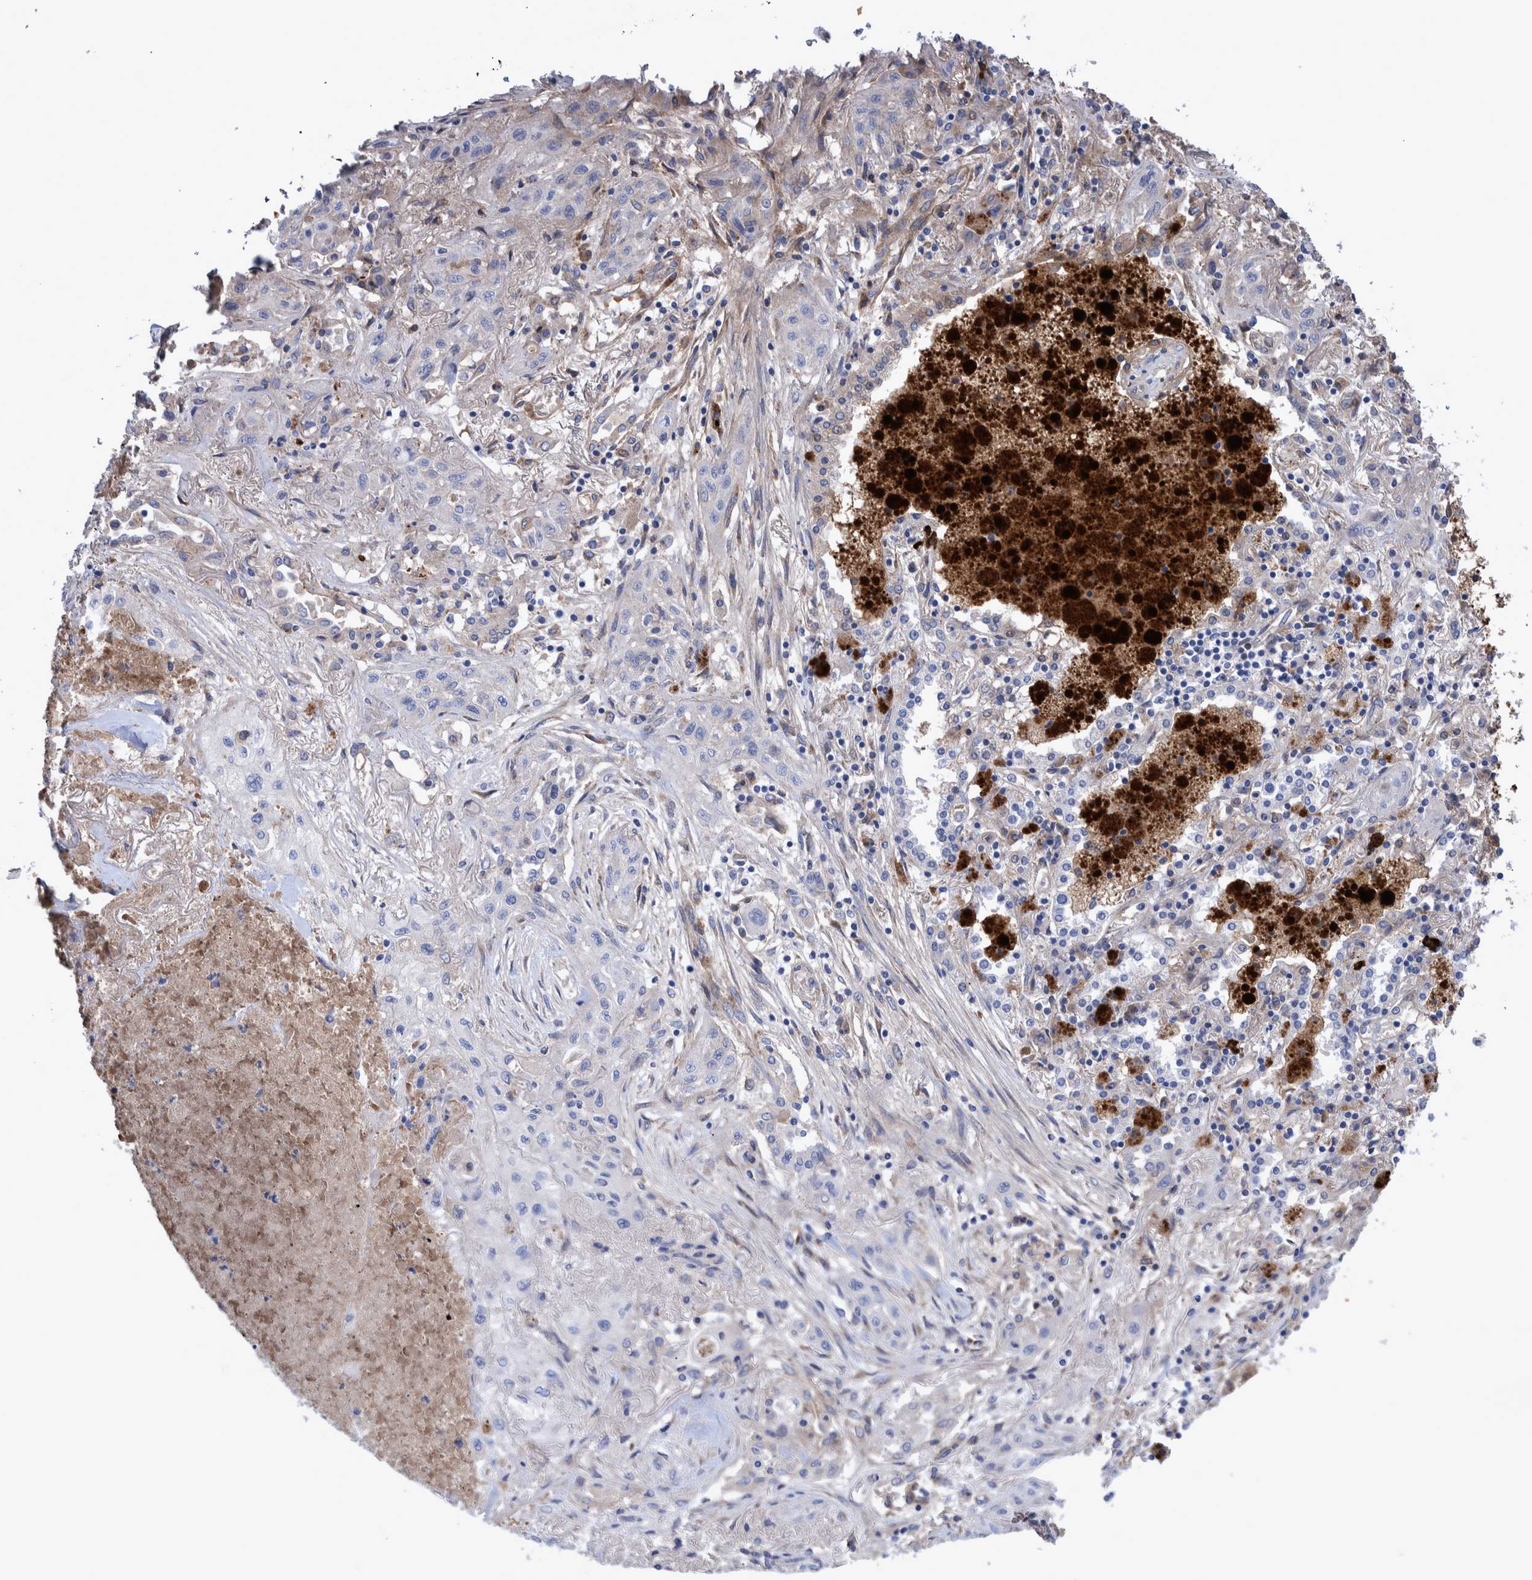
{"staining": {"intensity": "negative", "quantity": "none", "location": "none"}, "tissue": "lung cancer", "cell_type": "Tumor cells", "image_type": "cancer", "snomed": [{"axis": "morphology", "description": "Squamous cell carcinoma, NOS"}, {"axis": "topography", "description": "Lung"}], "caption": "IHC image of lung squamous cell carcinoma stained for a protein (brown), which reveals no positivity in tumor cells. Nuclei are stained in blue.", "gene": "DLL4", "patient": {"sex": "female", "age": 47}}